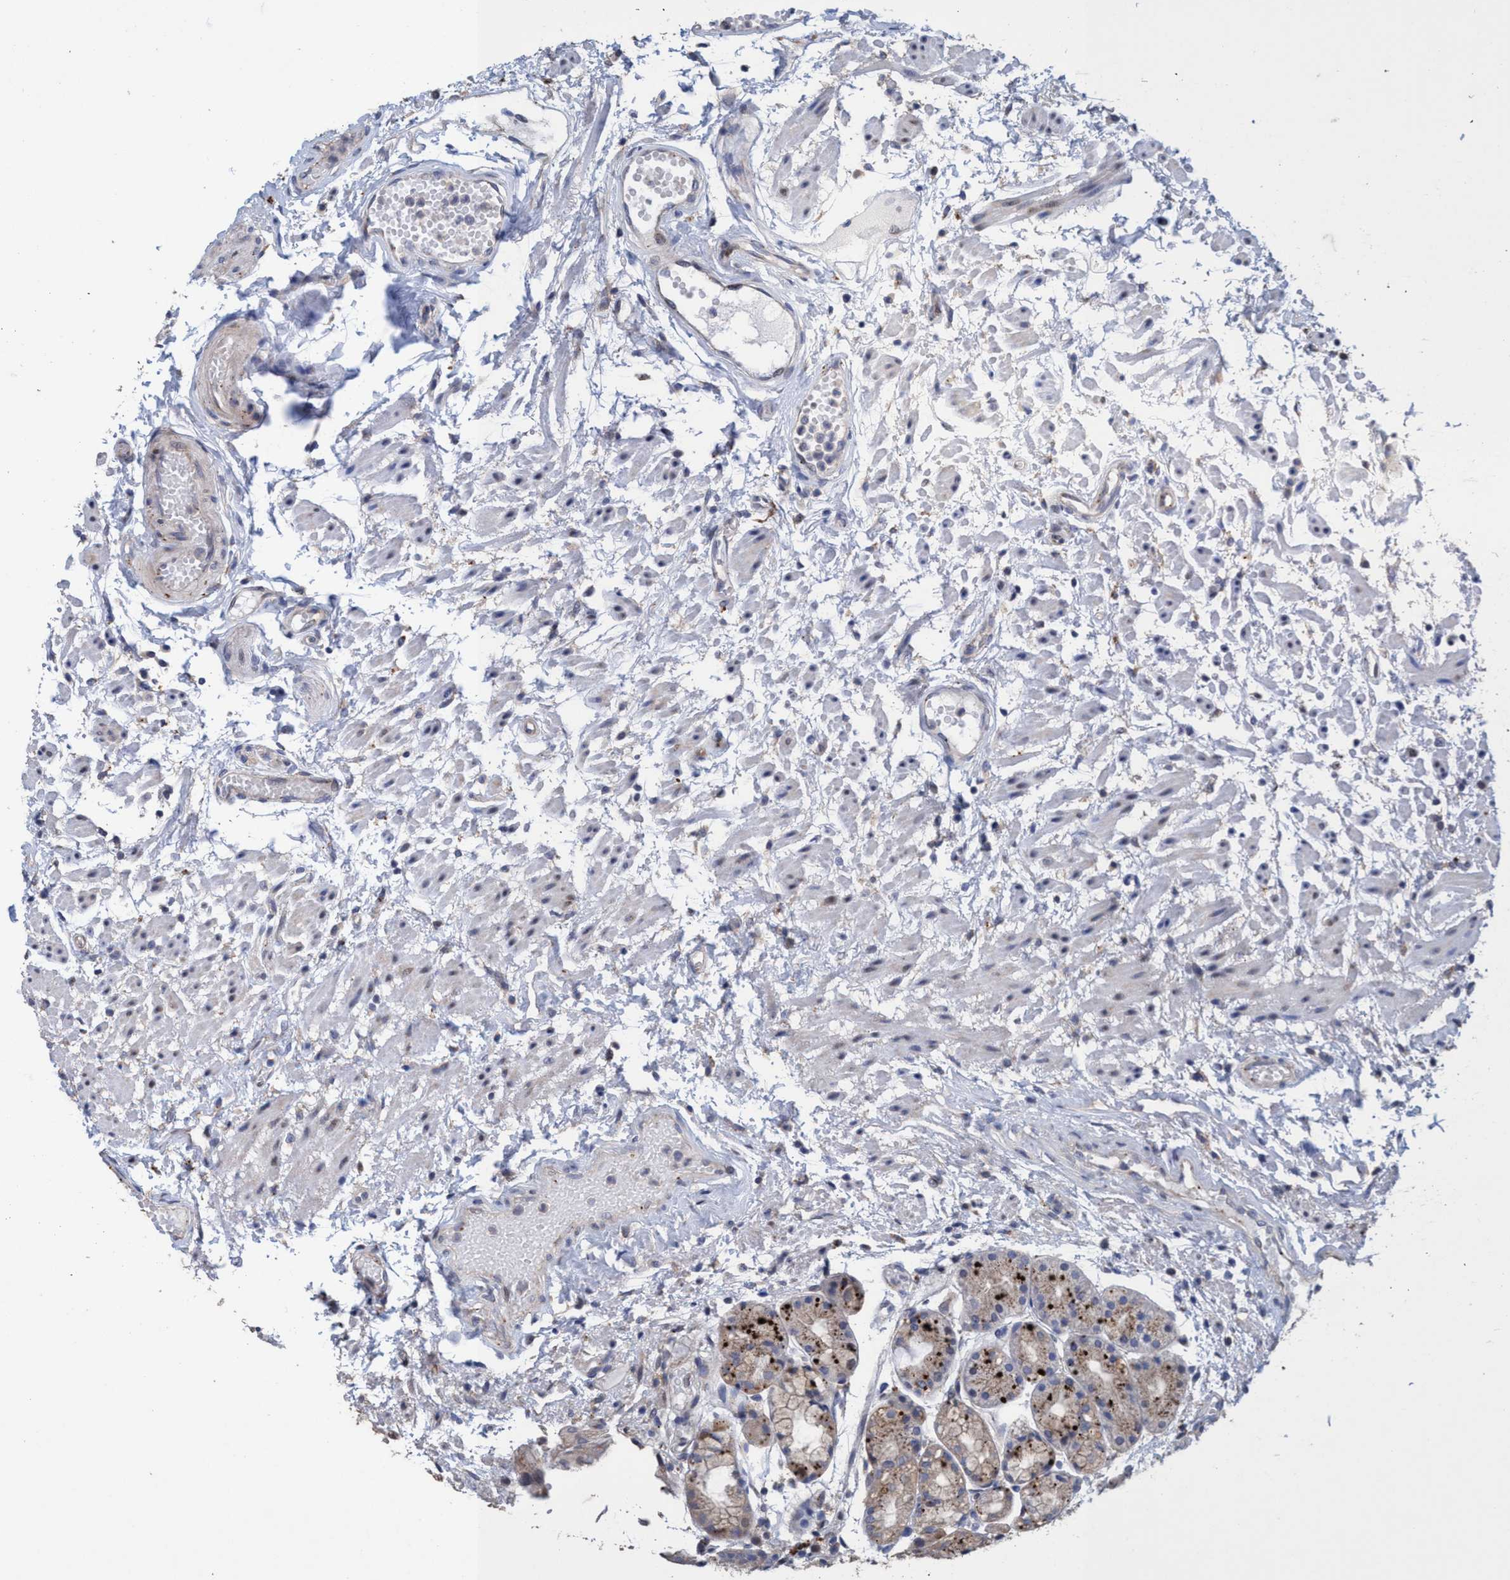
{"staining": {"intensity": "moderate", "quantity": "25%-75%", "location": "cytoplasmic/membranous,nuclear"}, "tissue": "stomach", "cell_type": "Glandular cells", "image_type": "normal", "snomed": [{"axis": "morphology", "description": "Normal tissue, NOS"}, {"axis": "topography", "description": "Stomach, upper"}], "caption": "Moderate cytoplasmic/membranous,nuclear positivity is seen in about 25%-75% of glandular cells in unremarkable stomach. (brown staining indicates protein expression, while blue staining denotes nuclei).", "gene": "BBS9", "patient": {"sex": "male", "age": 72}}